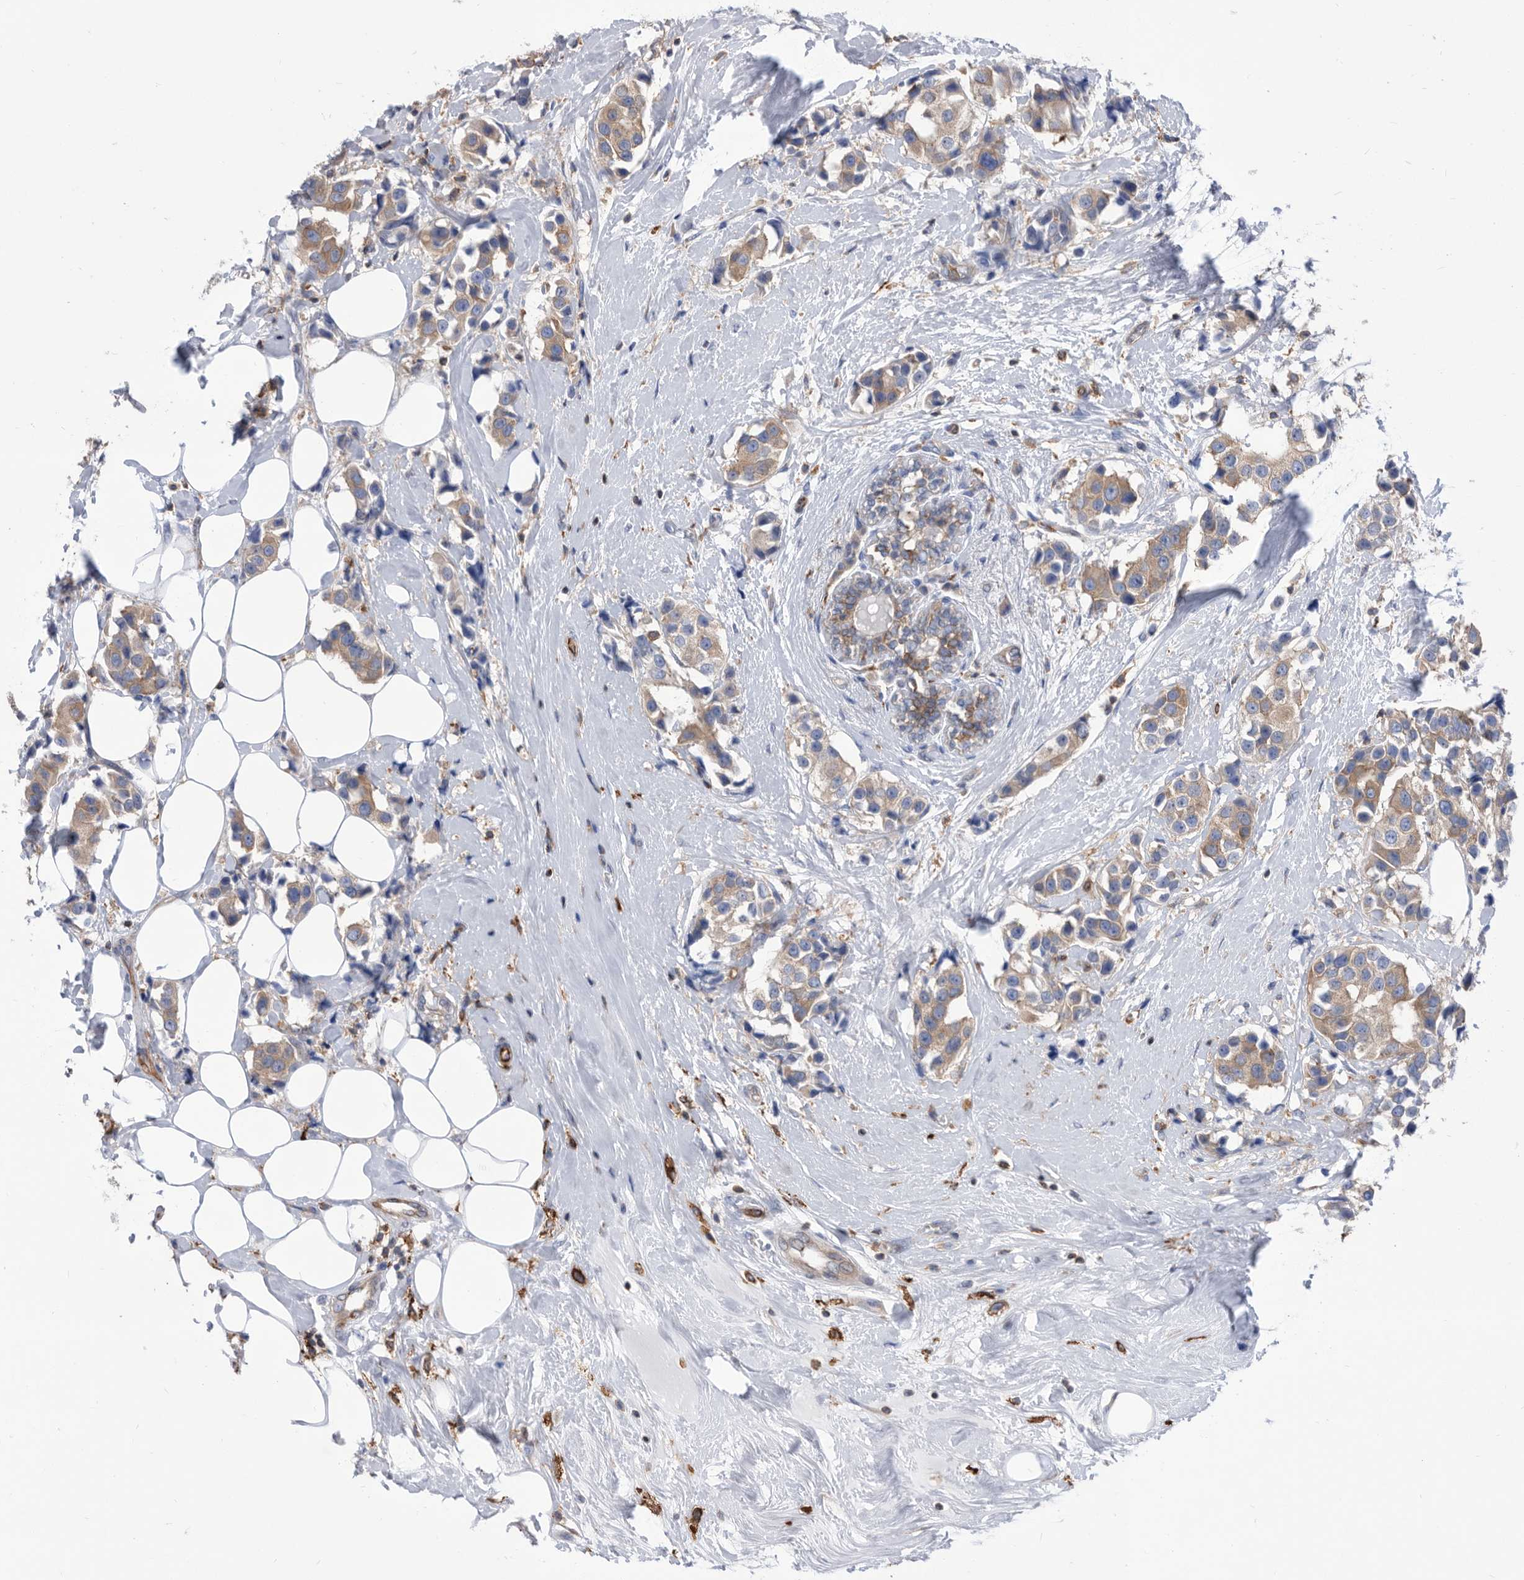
{"staining": {"intensity": "weak", "quantity": ">75%", "location": "cytoplasmic/membranous"}, "tissue": "breast cancer", "cell_type": "Tumor cells", "image_type": "cancer", "snomed": [{"axis": "morphology", "description": "Normal tissue, NOS"}, {"axis": "morphology", "description": "Duct carcinoma"}, {"axis": "topography", "description": "Breast"}], "caption": "This histopathology image reveals breast cancer (invasive ductal carcinoma) stained with IHC to label a protein in brown. The cytoplasmic/membranous of tumor cells show weak positivity for the protein. Nuclei are counter-stained blue.", "gene": "SMG7", "patient": {"sex": "female", "age": 39}}